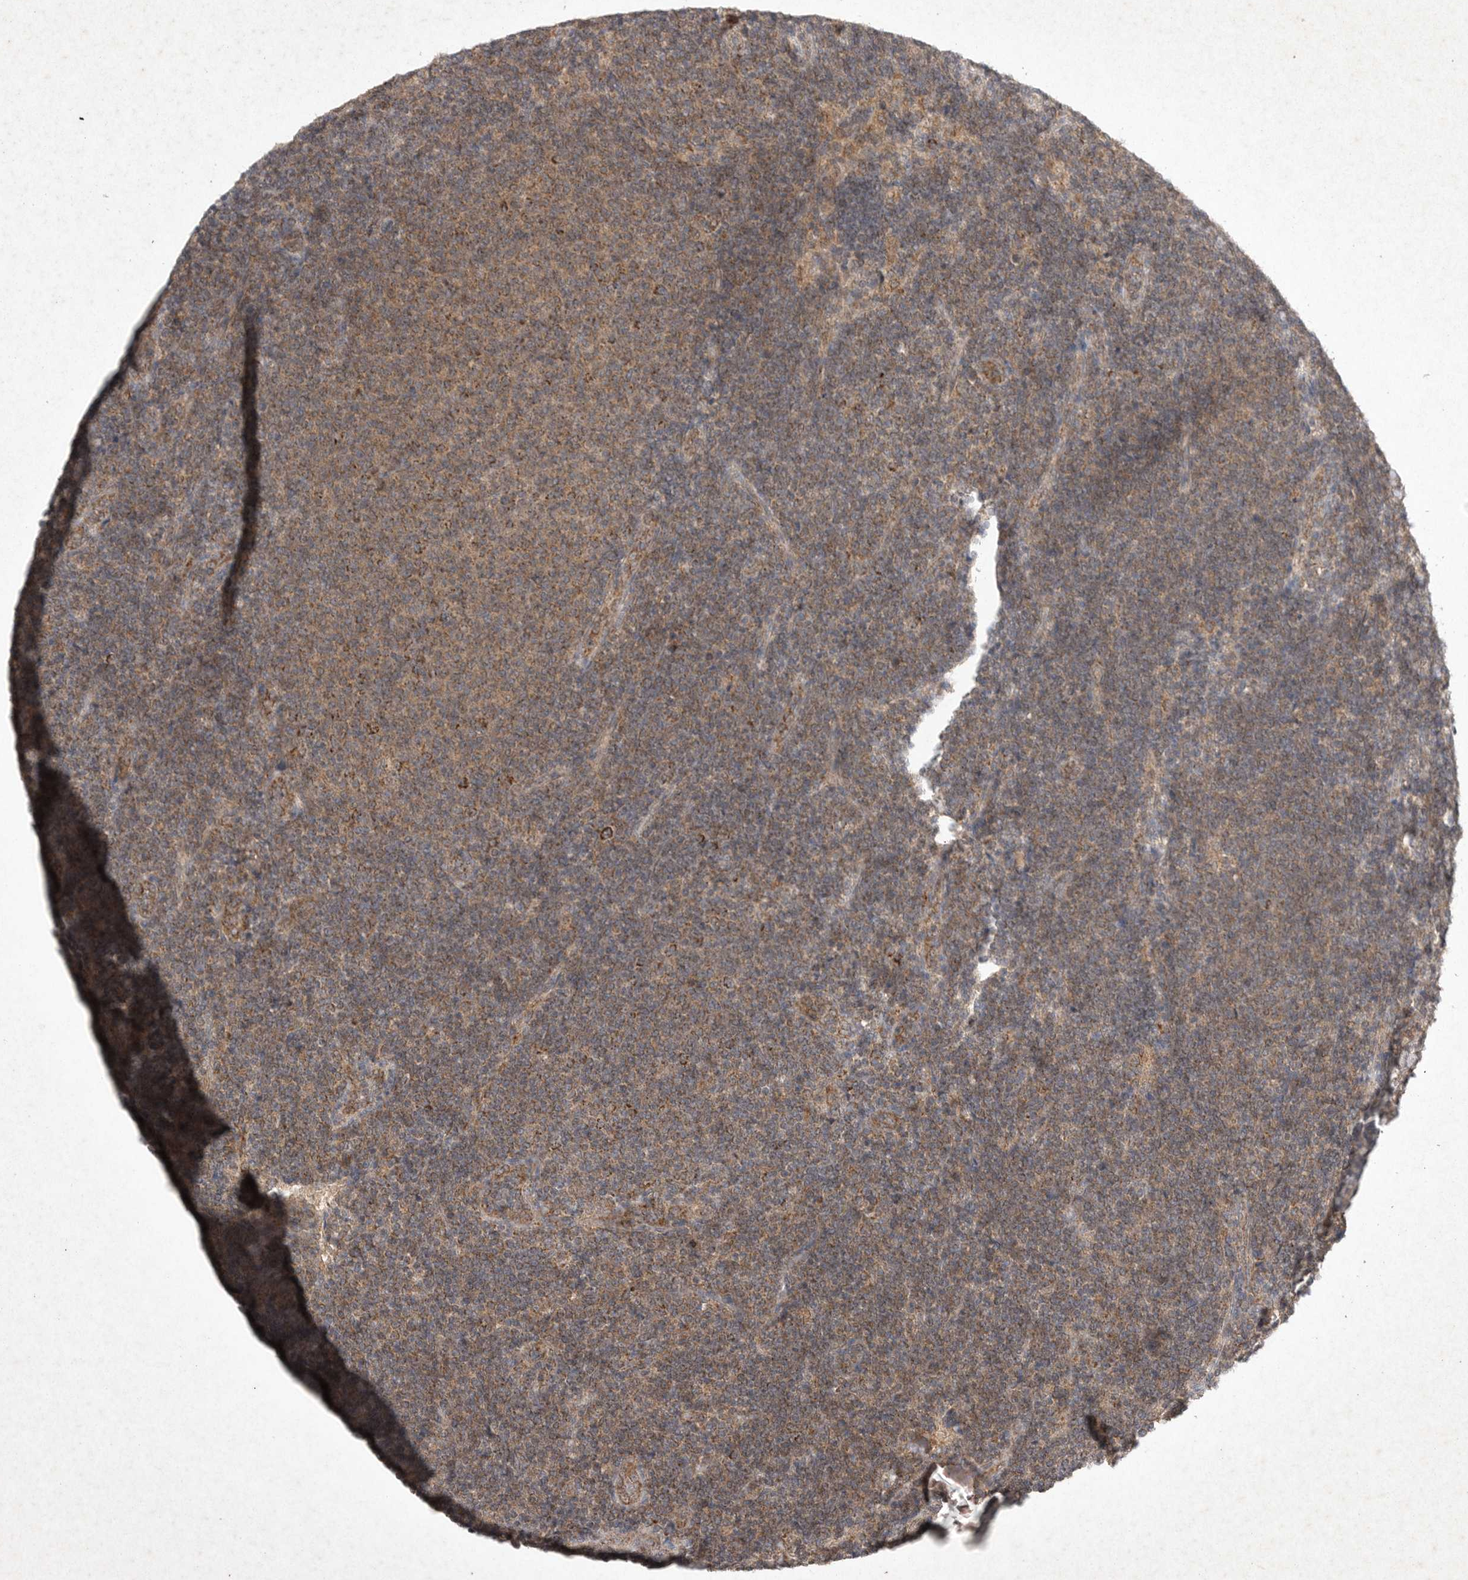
{"staining": {"intensity": "moderate", "quantity": ">75%", "location": "cytoplasmic/membranous"}, "tissue": "lymphoma", "cell_type": "Tumor cells", "image_type": "cancer", "snomed": [{"axis": "morphology", "description": "Malignant lymphoma, non-Hodgkin's type, Low grade"}, {"axis": "topography", "description": "Lymph node"}], "caption": "The immunohistochemical stain labels moderate cytoplasmic/membranous positivity in tumor cells of lymphoma tissue. The protein of interest is shown in brown color, while the nuclei are stained blue.", "gene": "DDR1", "patient": {"sex": "male", "age": 66}}